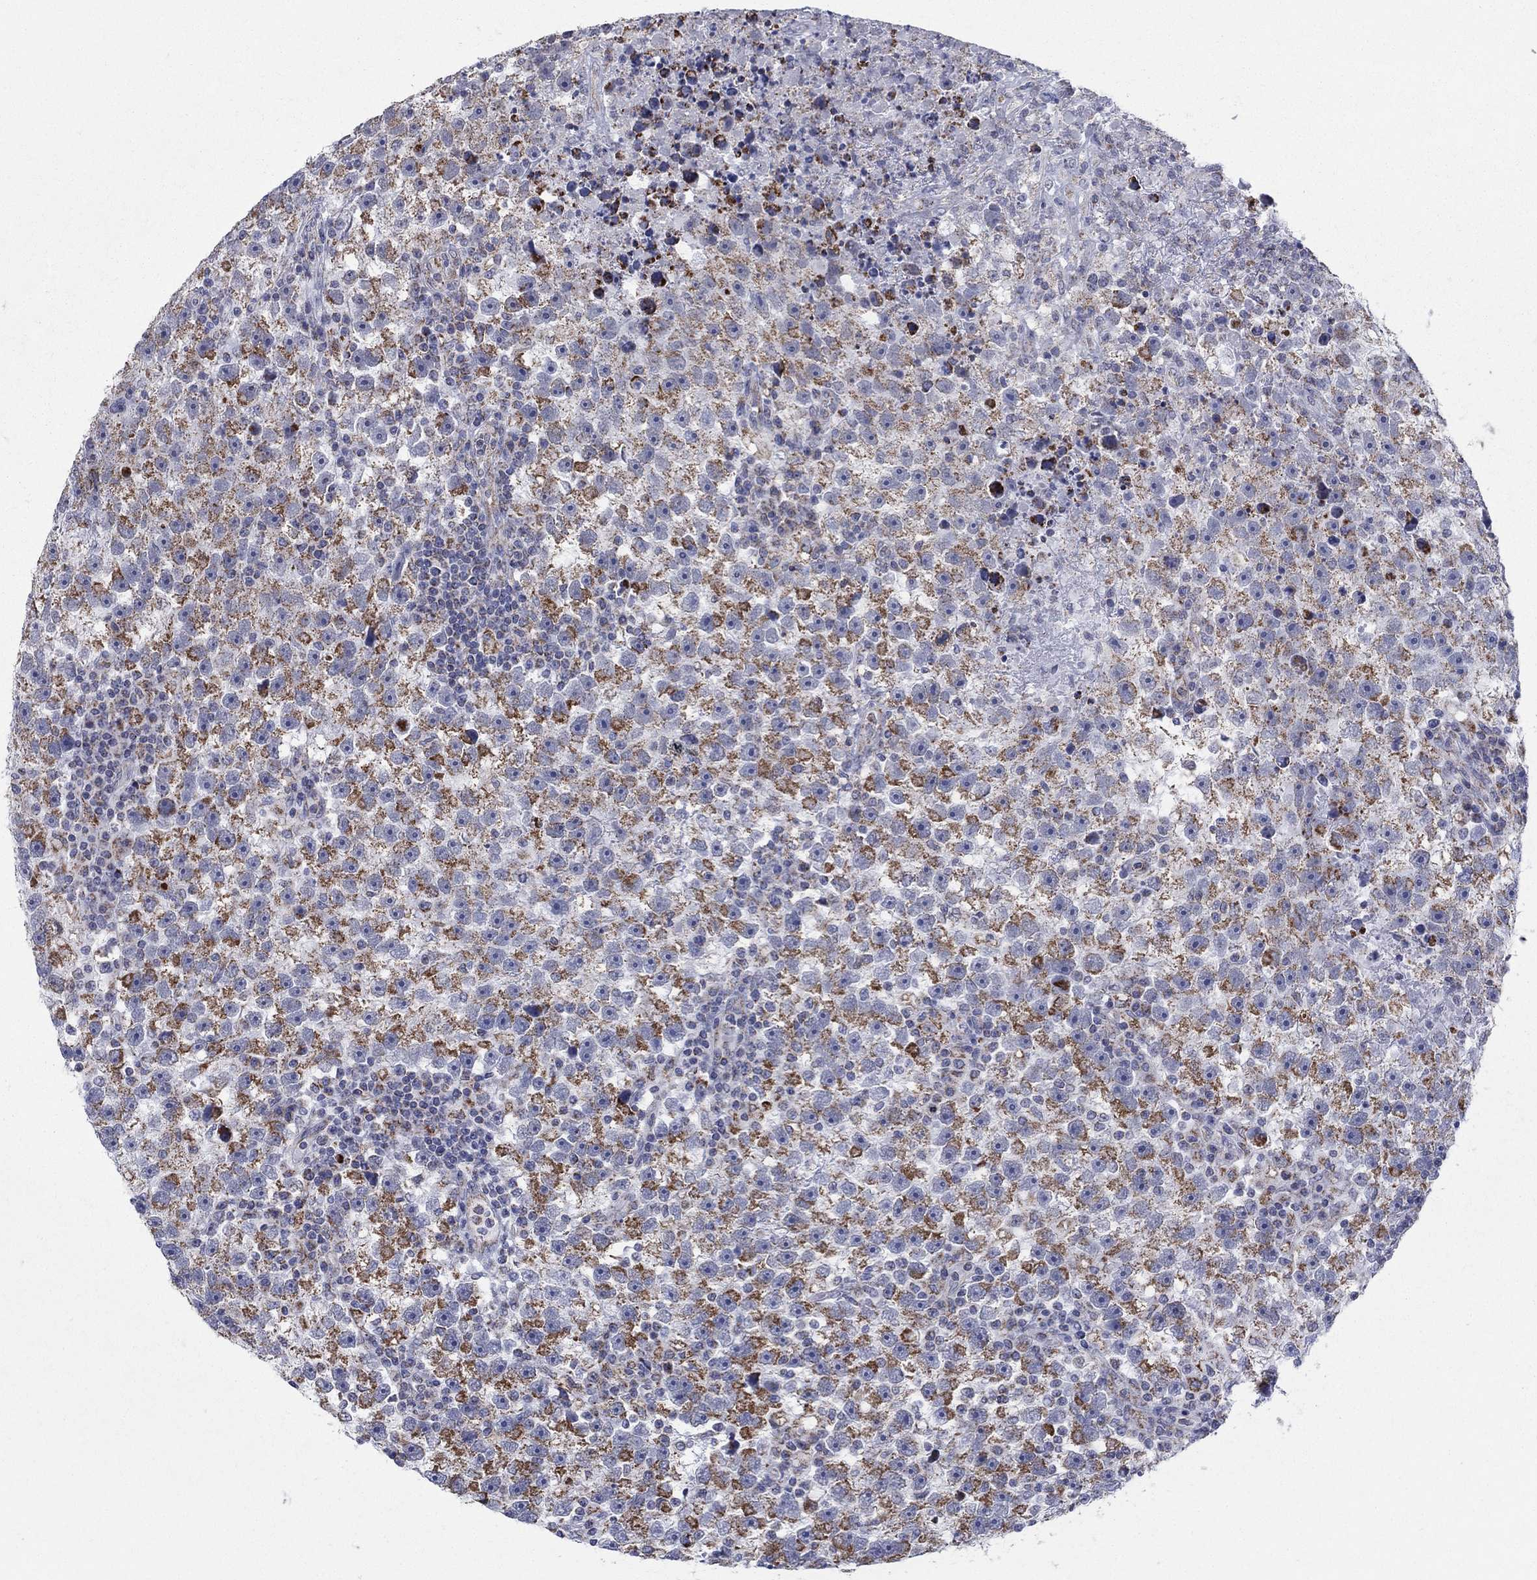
{"staining": {"intensity": "strong", "quantity": "25%-75%", "location": "cytoplasmic/membranous"}, "tissue": "testis cancer", "cell_type": "Tumor cells", "image_type": "cancer", "snomed": [{"axis": "morphology", "description": "Seminoma, NOS"}, {"axis": "topography", "description": "Testis"}], "caption": "Immunohistochemistry (IHC) micrograph of human seminoma (testis) stained for a protein (brown), which shows high levels of strong cytoplasmic/membranous expression in approximately 25%-75% of tumor cells.", "gene": "KISS1R", "patient": {"sex": "male", "age": 47}}